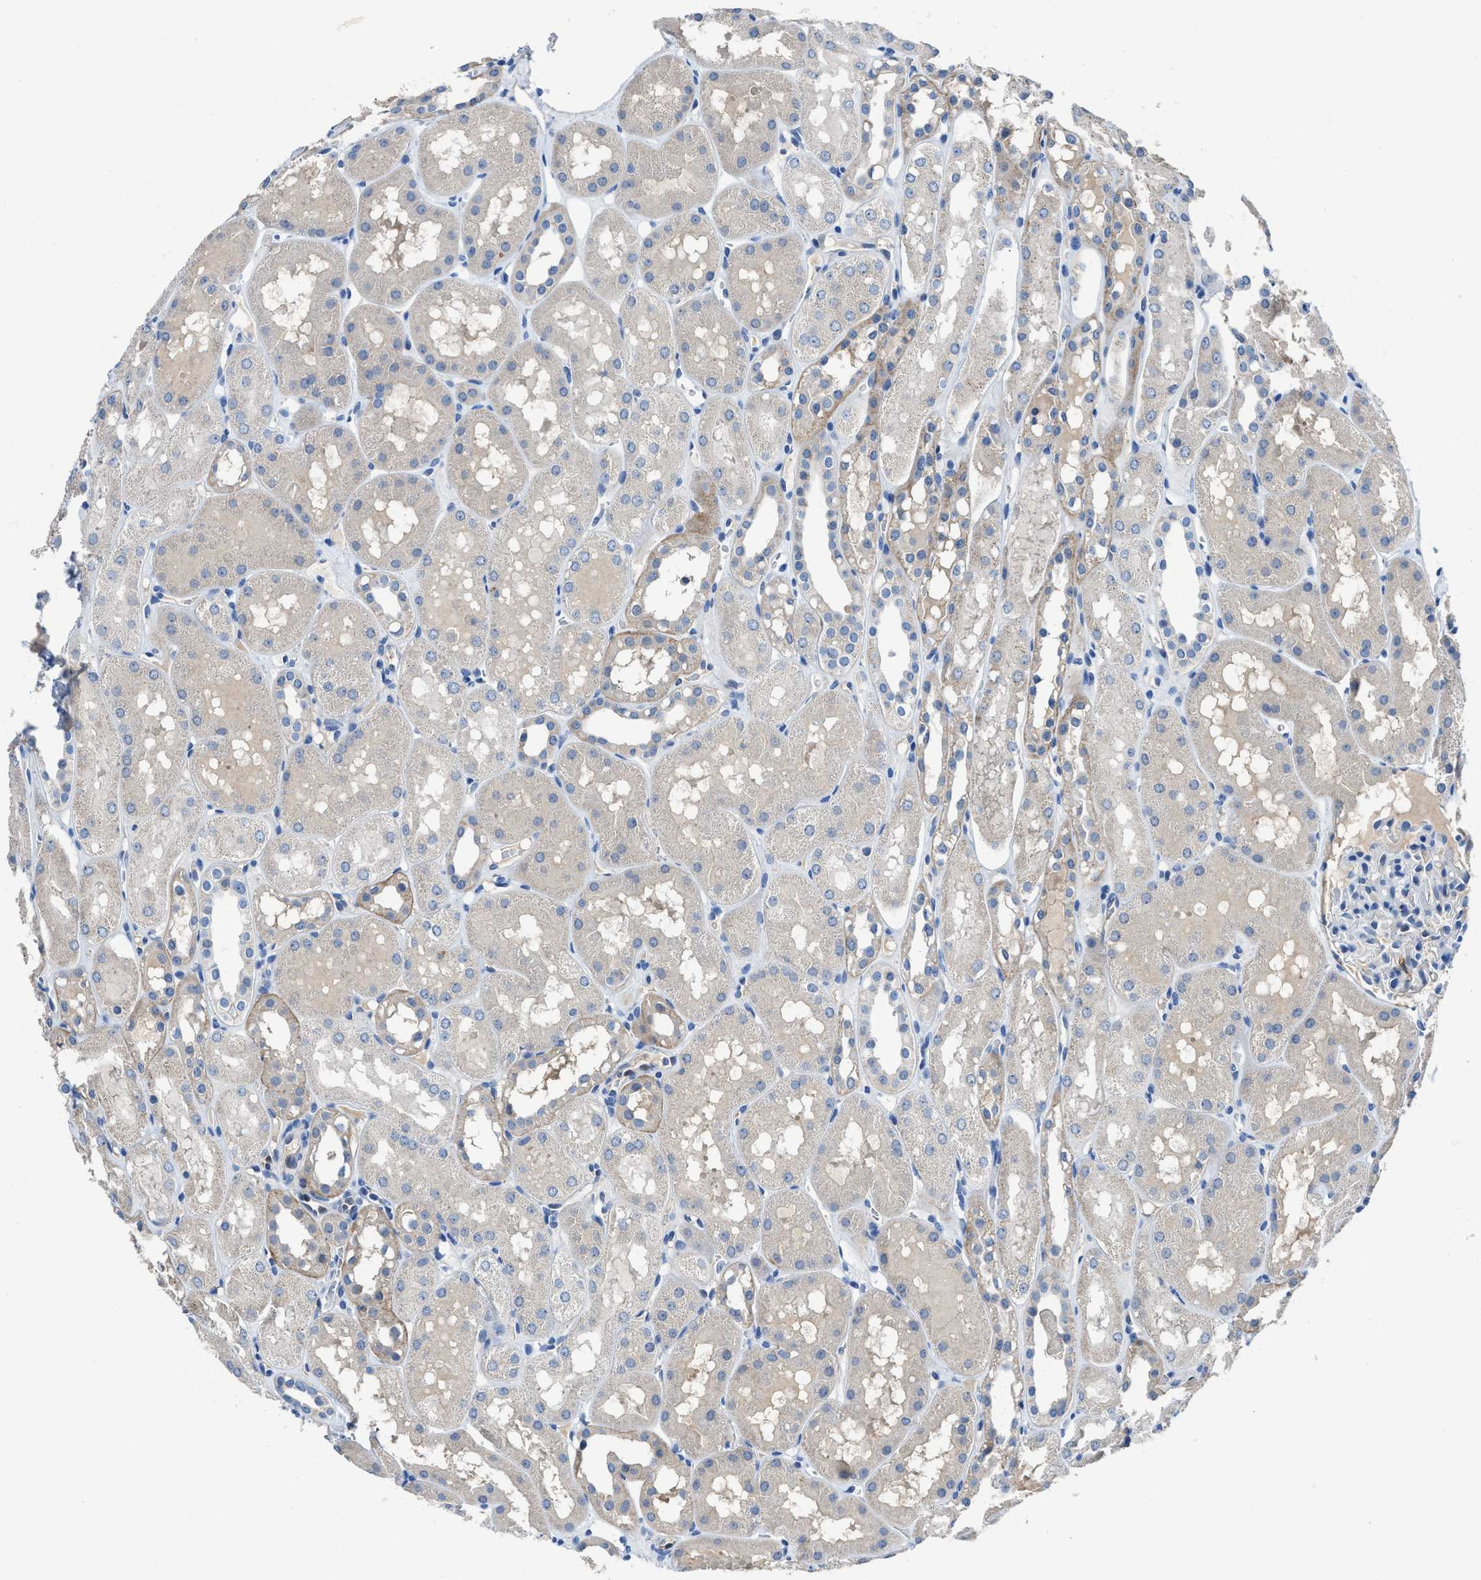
{"staining": {"intensity": "negative", "quantity": "none", "location": "none"}, "tissue": "kidney", "cell_type": "Cells in glomeruli", "image_type": "normal", "snomed": [{"axis": "morphology", "description": "Normal tissue, NOS"}, {"axis": "topography", "description": "Kidney"}, {"axis": "topography", "description": "Urinary bladder"}], "caption": "The immunohistochemistry histopathology image has no significant staining in cells in glomeruli of kidney.", "gene": "PTGFRN", "patient": {"sex": "male", "age": 16}}